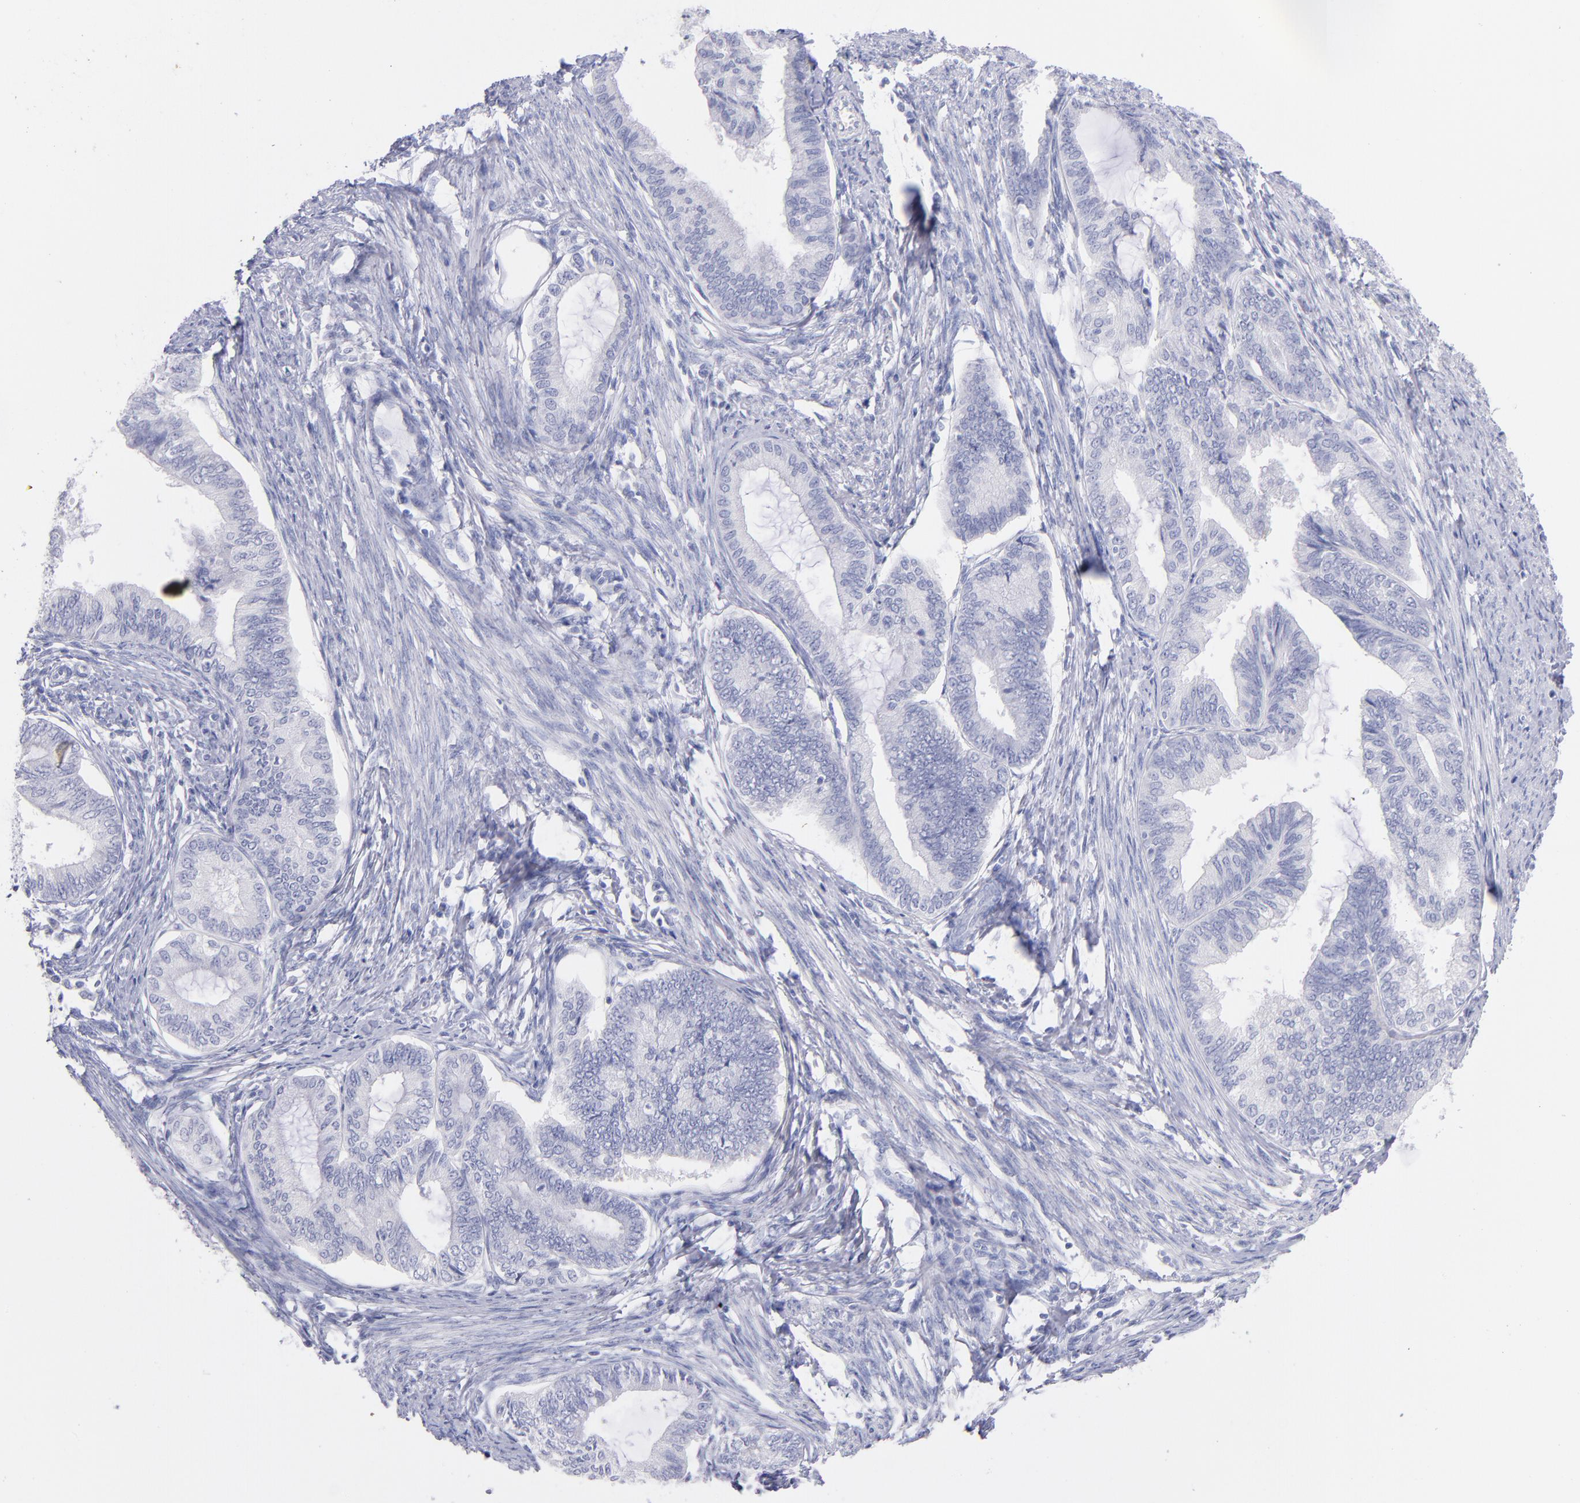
{"staining": {"intensity": "negative", "quantity": "none", "location": "none"}, "tissue": "endometrial cancer", "cell_type": "Tumor cells", "image_type": "cancer", "snomed": [{"axis": "morphology", "description": "Adenocarcinoma, NOS"}, {"axis": "topography", "description": "Endometrium"}], "caption": "This image is of endometrial cancer stained with immunohistochemistry (IHC) to label a protein in brown with the nuclei are counter-stained blue. There is no expression in tumor cells.", "gene": "SCGN", "patient": {"sex": "female", "age": 86}}